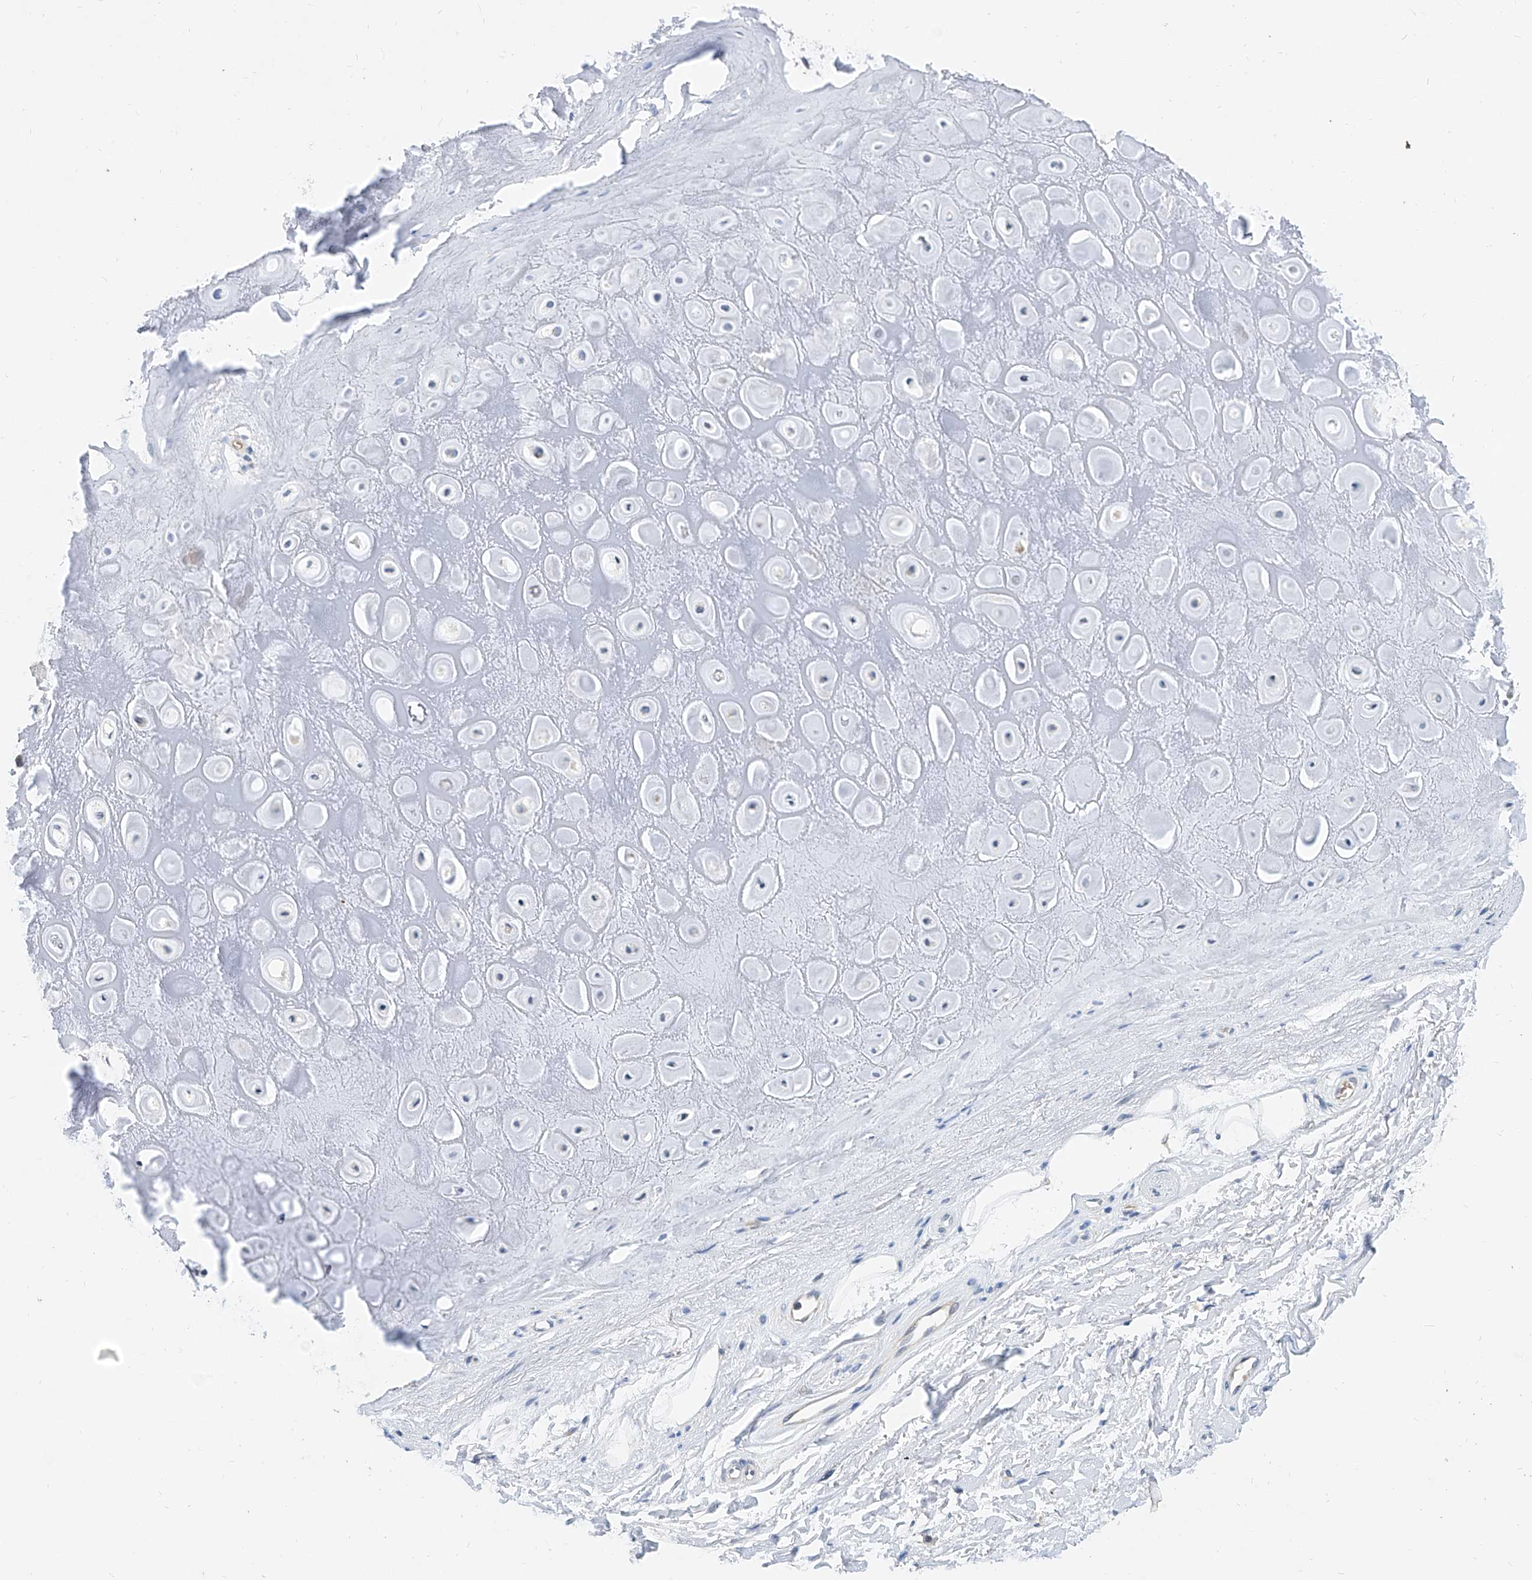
{"staining": {"intensity": "negative", "quantity": "none", "location": "none"}, "tissue": "adipose tissue", "cell_type": "Adipocytes", "image_type": "normal", "snomed": [{"axis": "morphology", "description": "Normal tissue, NOS"}, {"axis": "morphology", "description": "Basal cell carcinoma"}, {"axis": "topography", "description": "Skin"}], "caption": "Immunohistochemistry of unremarkable adipose tissue displays no positivity in adipocytes.", "gene": "BPTF", "patient": {"sex": "female", "age": 89}}